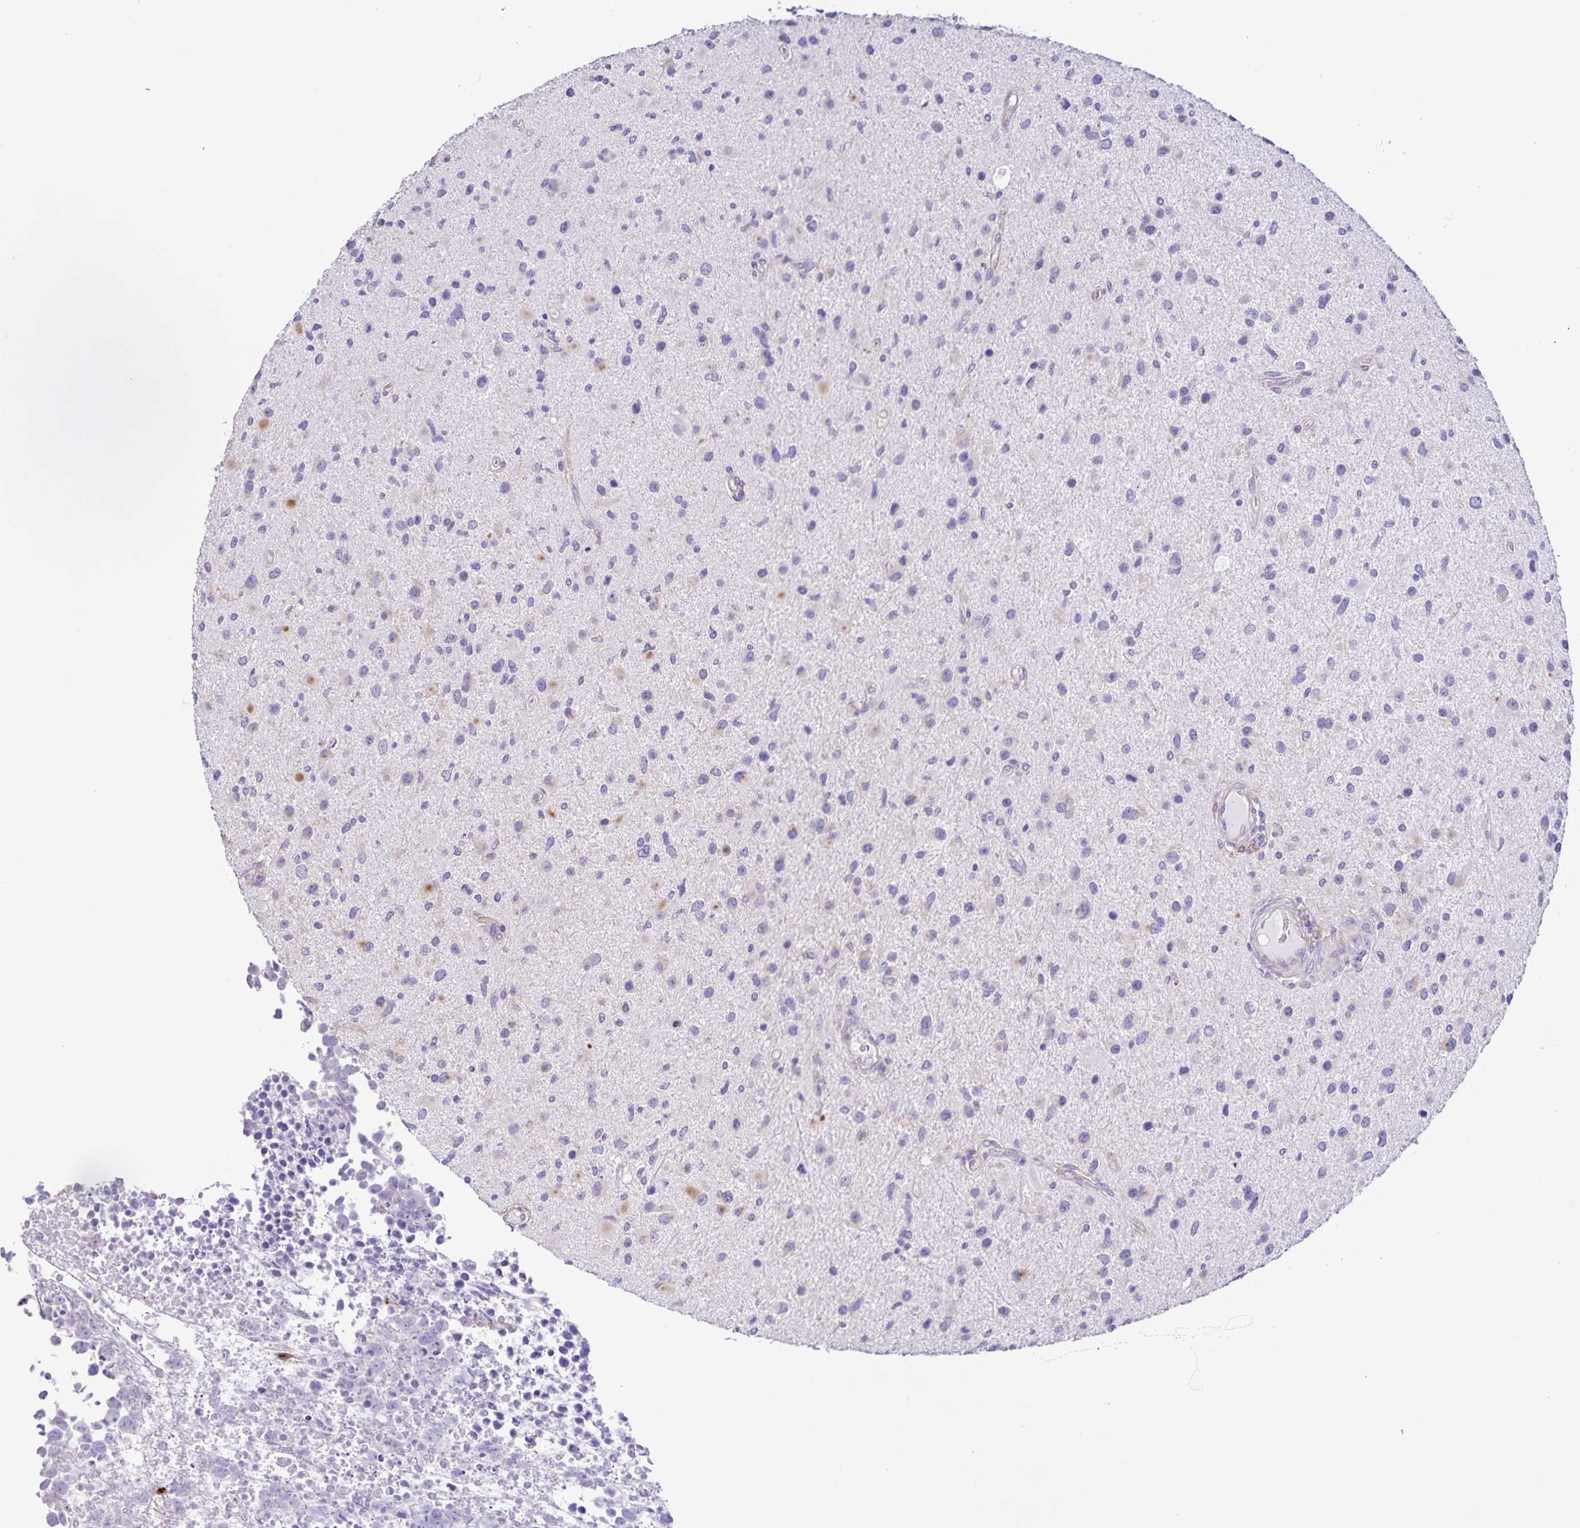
{"staining": {"intensity": "weak", "quantity": "<25%", "location": "cytoplasmic/membranous"}, "tissue": "glioma", "cell_type": "Tumor cells", "image_type": "cancer", "snomed": [{"axis": "morphology", "description": "Glioma, malignant, Low grade"}, {"axis": "topography", "description": "Brain"}], "caption": "The photomicrograph exhibits no staining of tumor cells in glioma. (Brightfield microscopy of DAB IHC at high magnification).", "gene": "BOLL", "patient": {"sex": "female", "age": 32}}